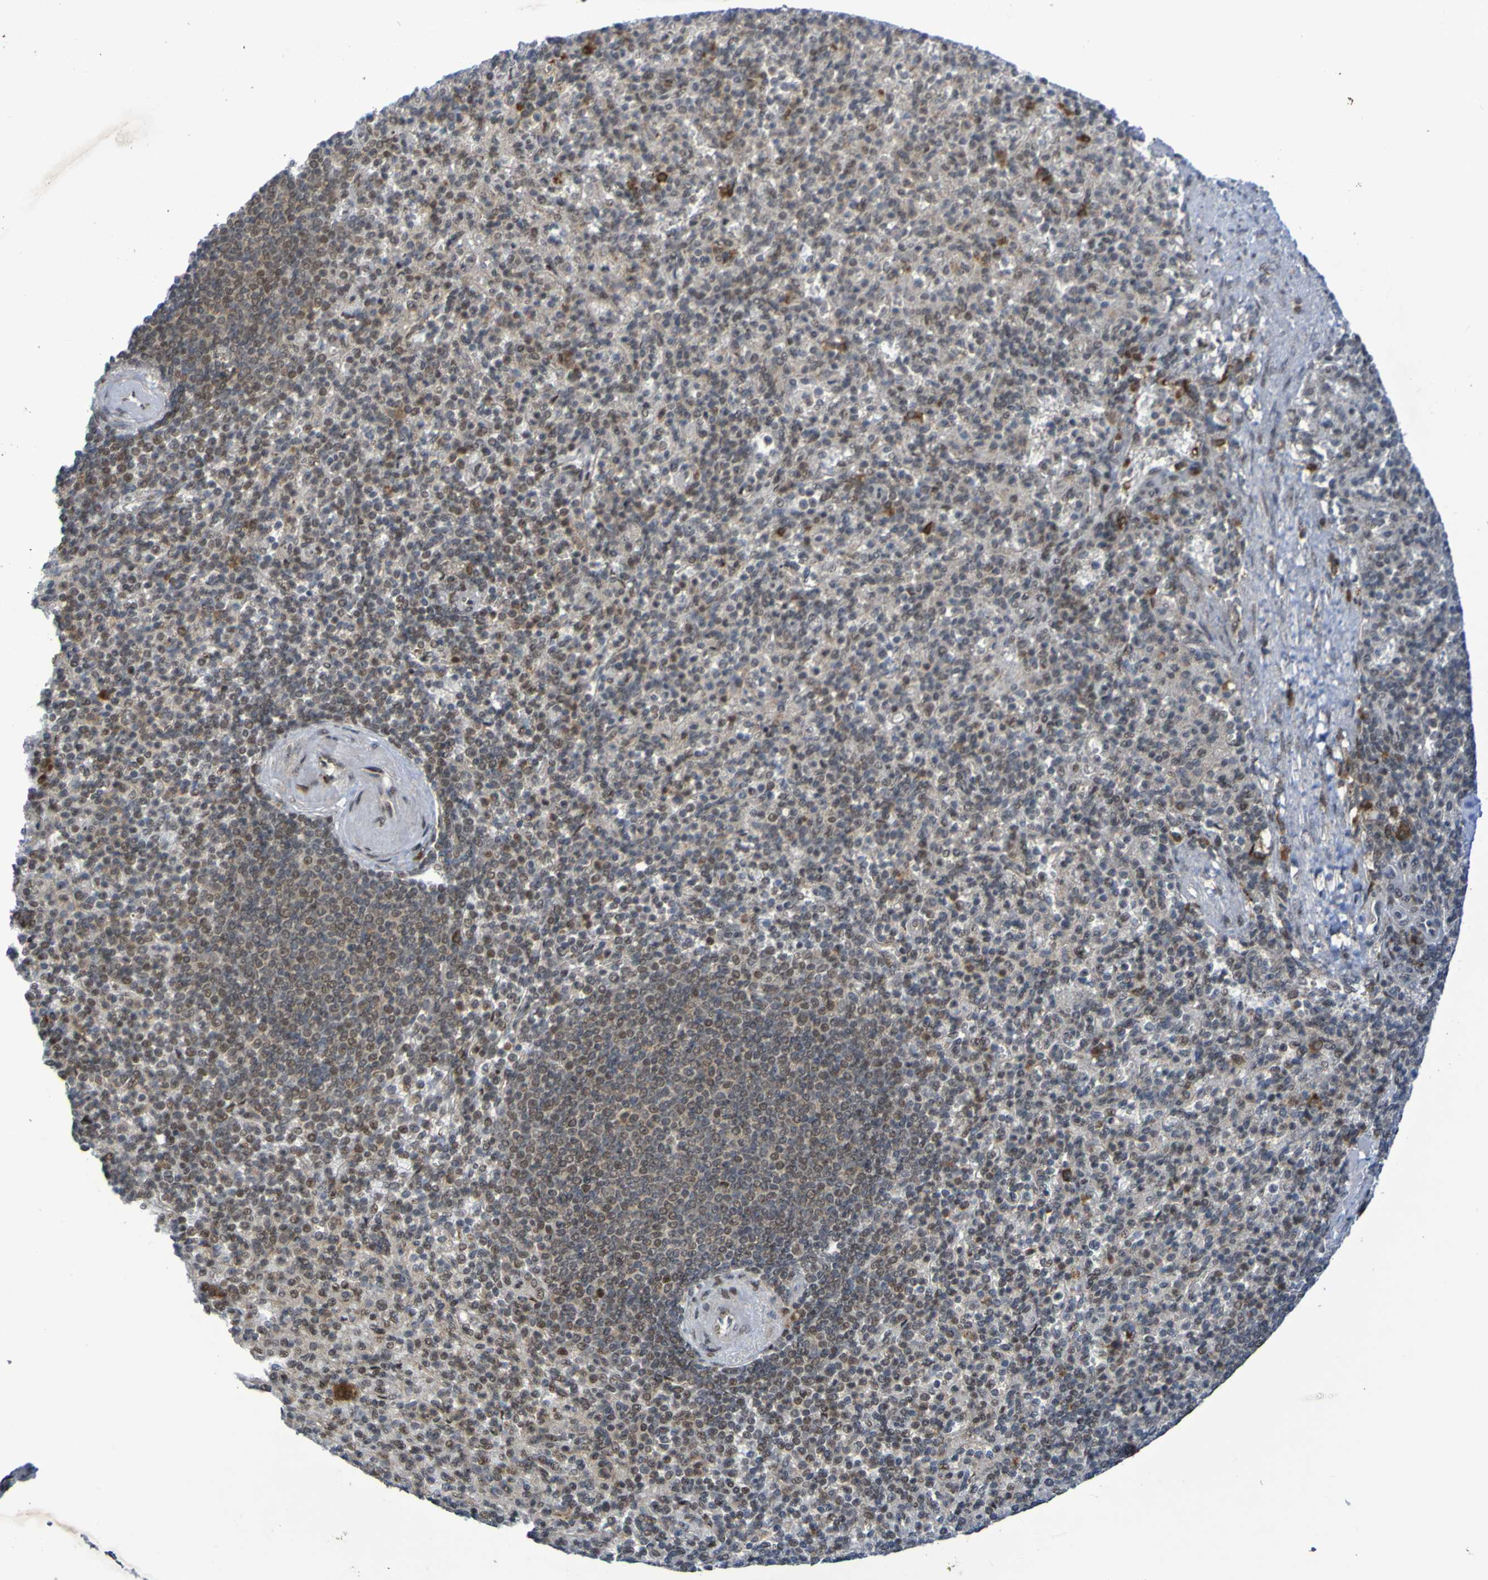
{"staining": {"intensity": "negative", "quantity": "none", "location": "none"}, "tissue": "spleen", "cell_type": "Cells in red pulp", "image_type": "normal", "snomed": [{"axis": "morphology", "description": "Normal tissue, NOS"}, {"axis": "topography", "description": "Spleen"}], "caption": "The image displays no significant staining in cells in red pulp of spleen. Nuclei are stained in blue.", "gene": "ITLN1", "patient": {"sex": "female", "age": 74}}